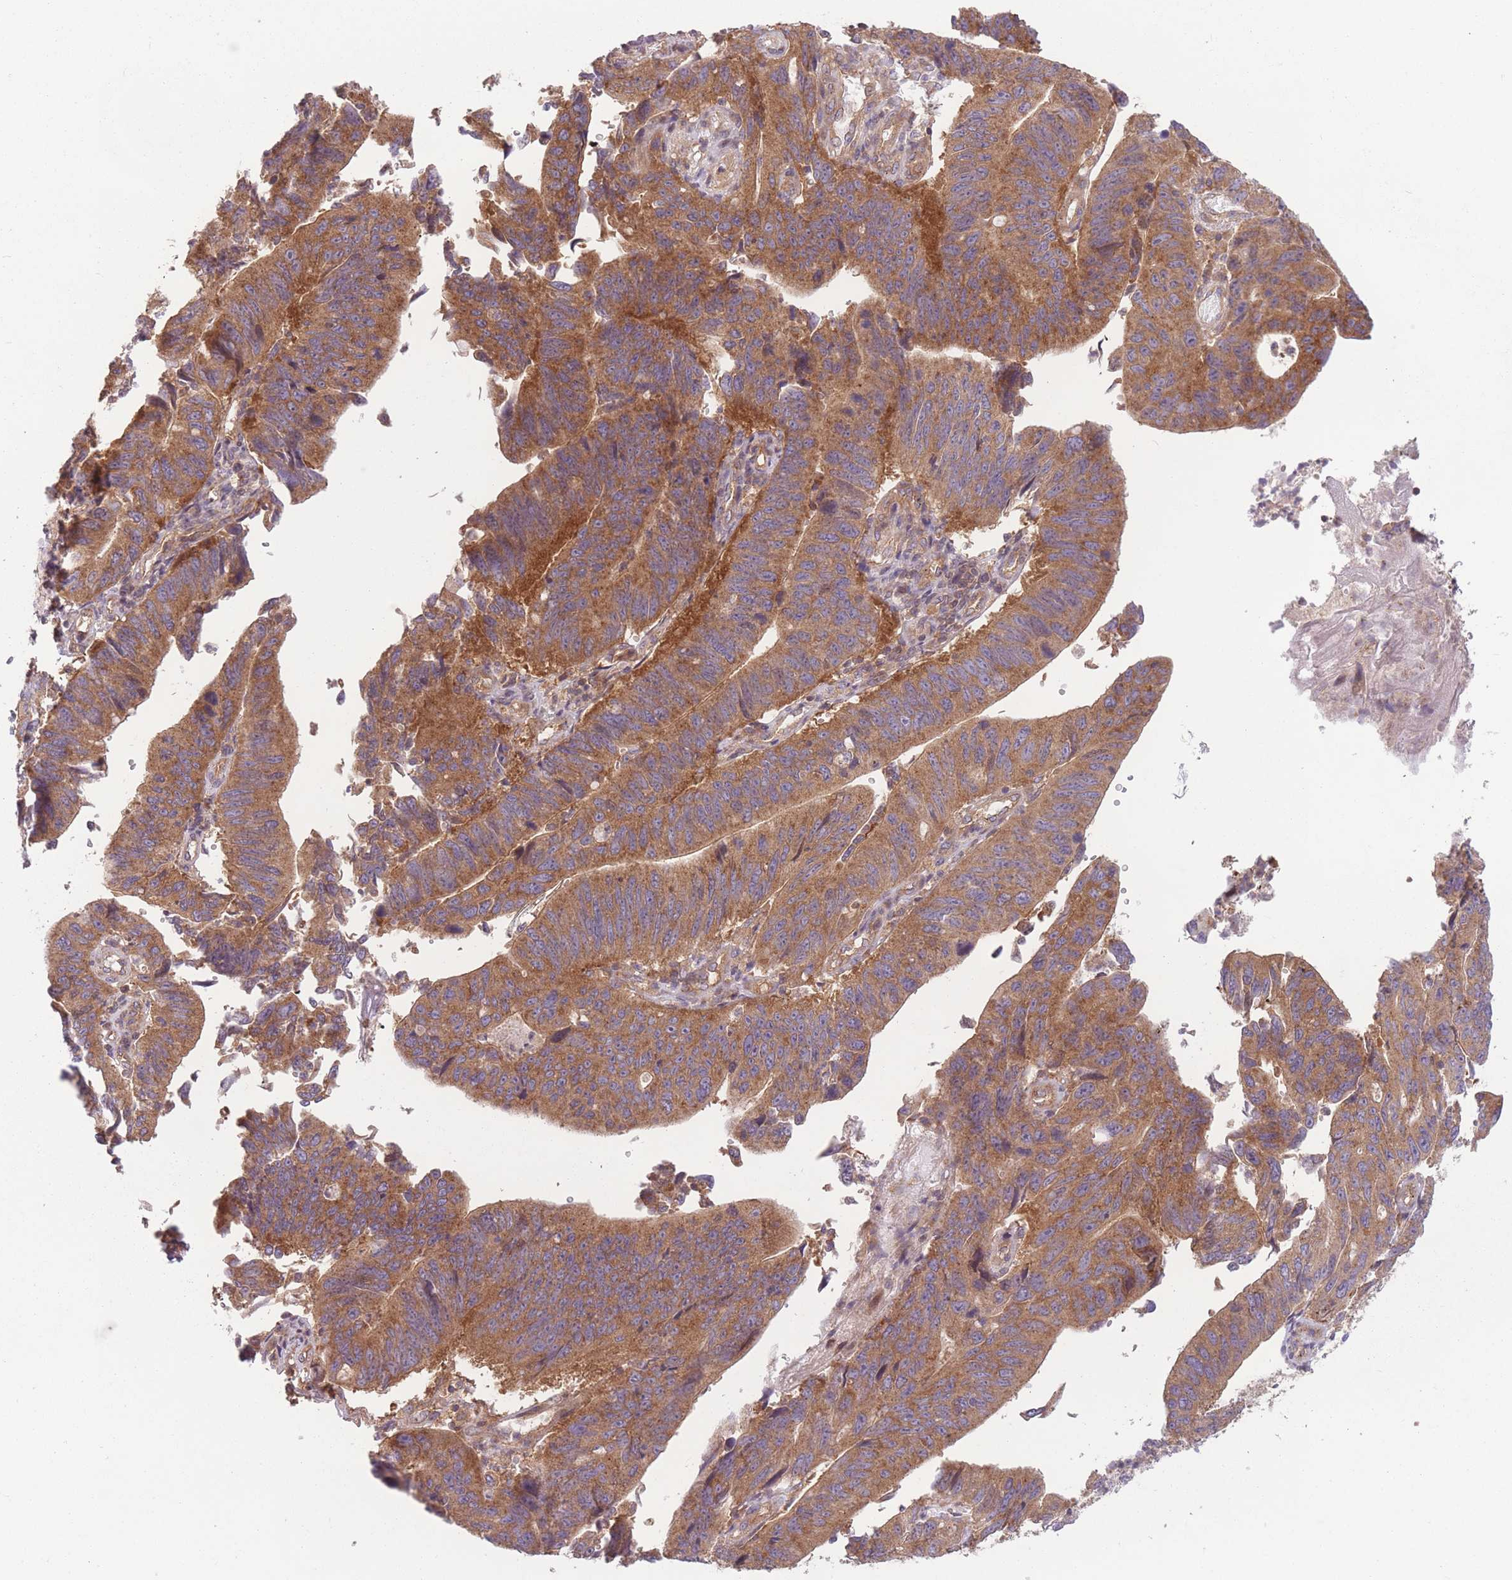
{"staining": {"intensity": "moderate", "quantity": ">75%", "location": "cytoplasmic/membranous"}, "tissue": "stomach cancer", "cell_type": "Tumor cells", "image_type": "cancer", "snomed": [{"axis": "morphology", "description": "Adenocarcinoma, NOS"}, {"axis": "topography", "description": "Stomach"}], "caption": "Stomach cancer (adenocarcinoma) tissue displays moderate cytoplasmic/membranous expression in about >75% of tumor cells, visualized by immunohistochemistry.", "gene": "WASHC2A", "patient": {"sex": "male", "age": 59}}